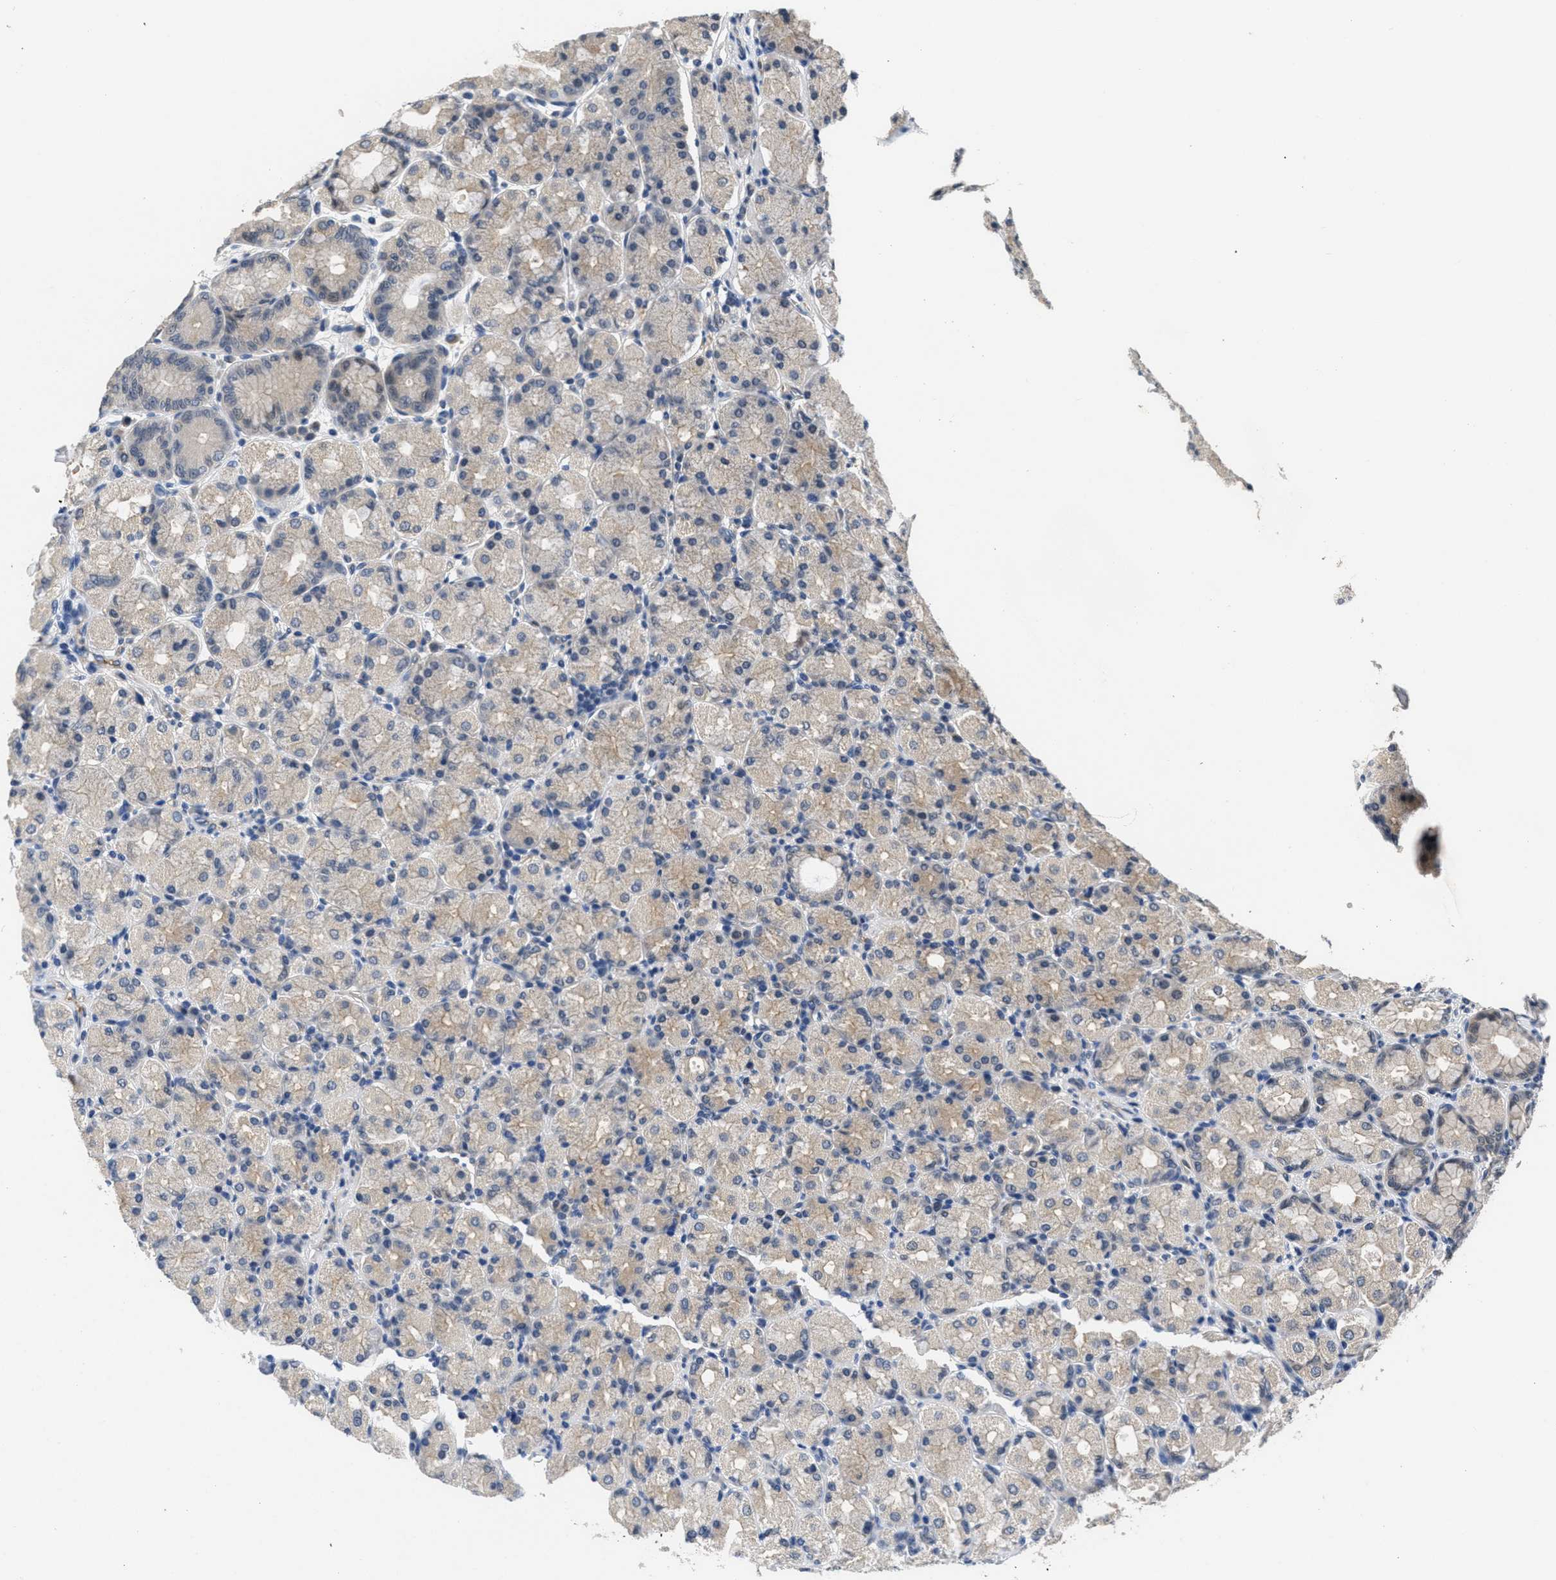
{"staining": {"intensity": "weak", "quantity": "<25%", "location": "cytoplasmic/membranous"}, "tissue": "stomach", "cell_type": "Glandular cells", "image_type": "normal", "snomed": [{"axis": "morphology", "description": "Normal tissue, NOS"}, {"axis": "topography", "description": "Stomach, upper"}], "caption": "This is a image of immunohistochemistry (IHC) staining of normal stomach, which shows no positivity in glandular cells. The staining was performed using DAB (3,3'-diaminobenzidine) to visualize the protein expression in brown, while the nuclei were stained in blue with hematoxylin (Magnification: 20x).", "gene": "ANGPT1", "patient": {"sex": "male", "age": 68}}